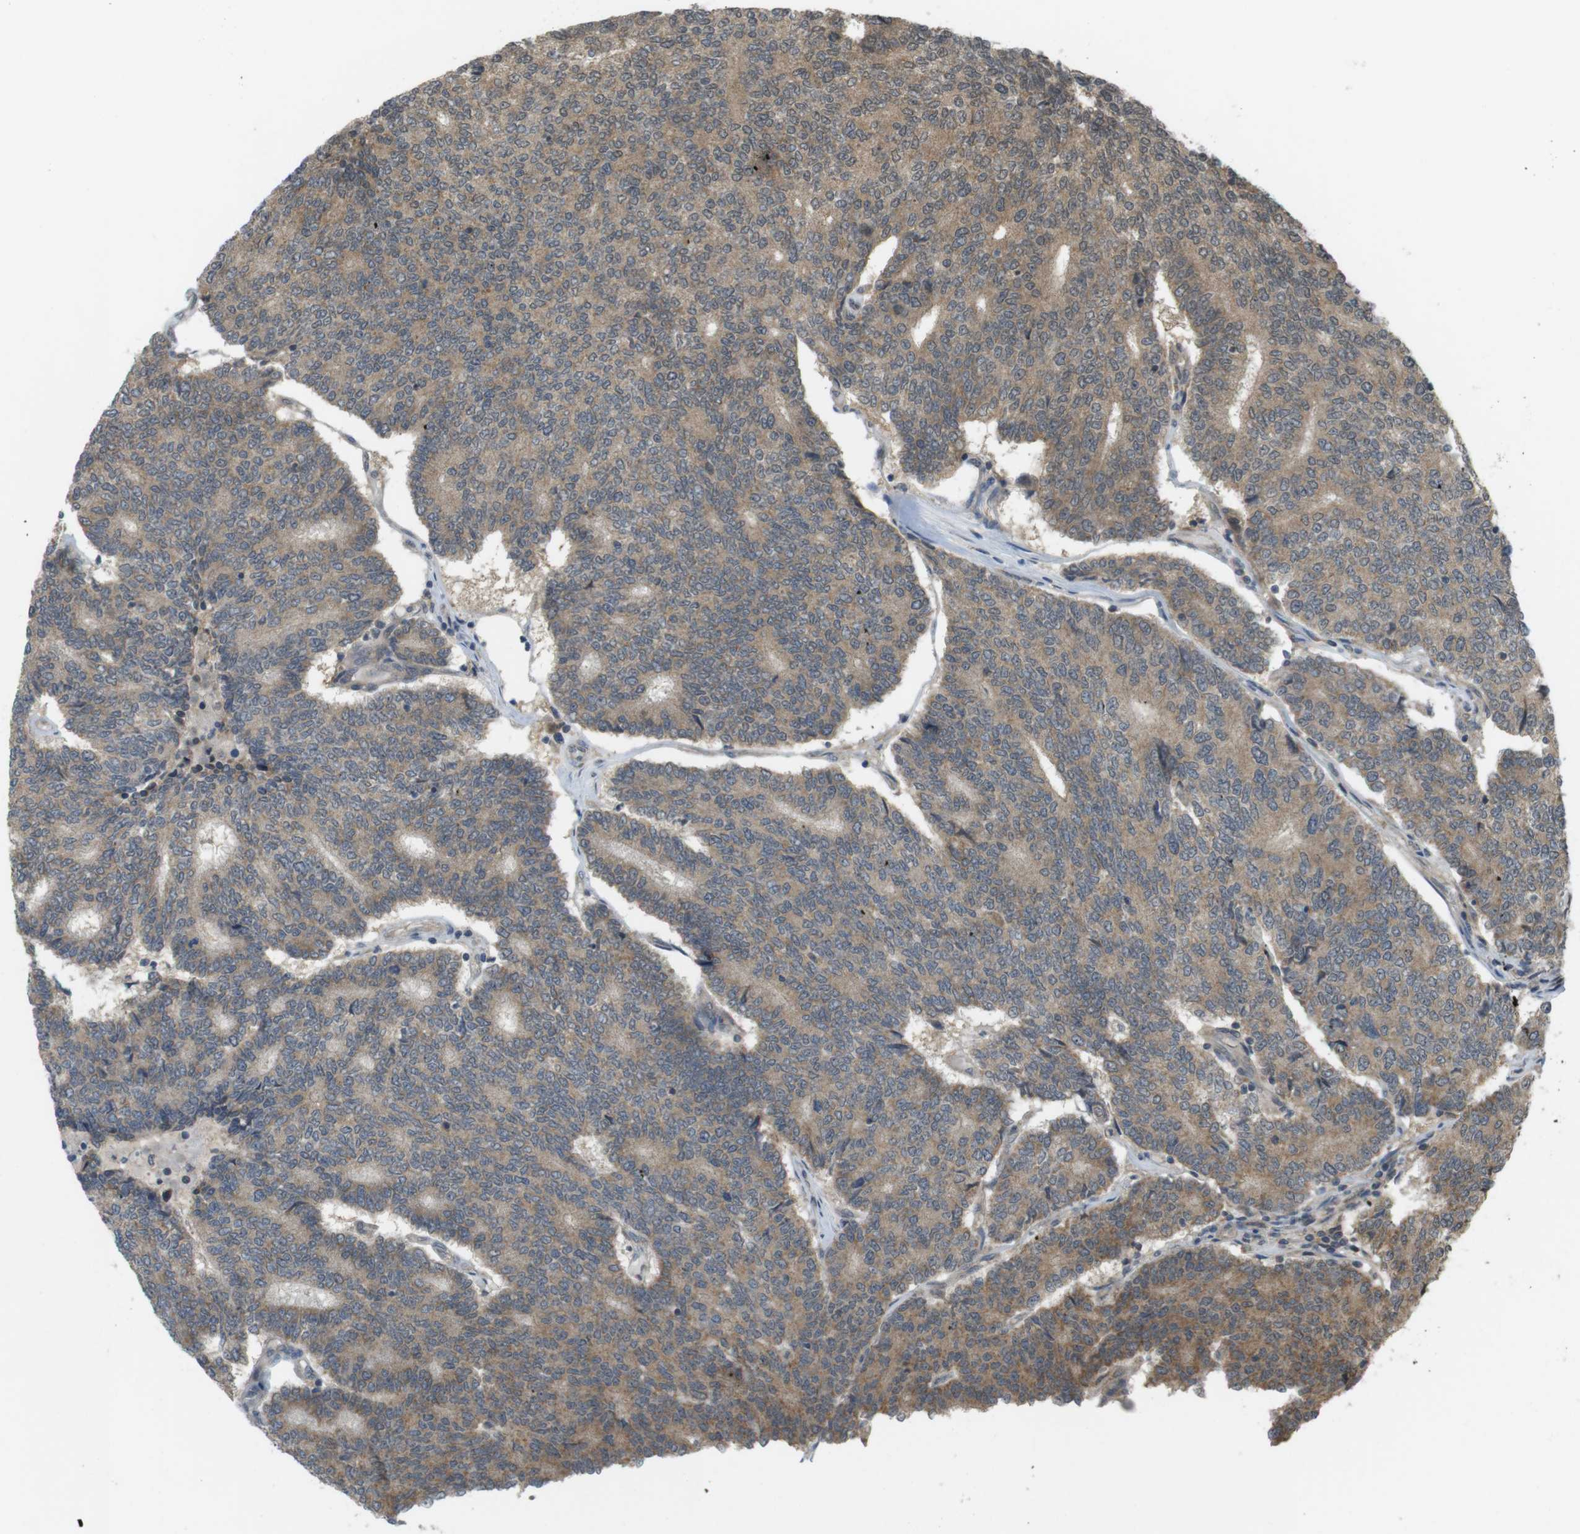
{"staining": {"intensity": "moderate", "quantity": ">75%", "location": "cytoplasmic/membranous"}, "tissue": "prostate cancer", "cell_type": "Tumor cells", "image_type": "cancer", "snomed": [{"axis": "morphology", "description": "Normal tissue, NOS"}, {"axis": "morphology", "description": "Adenocarcinoma, High grade"}, {"axis": "topography", "description": "Prostate"}, {"axis": "topography", "description": "Seminal veicle"}], "caption": "DAB immunohistochemical staining of high-grade adenocarcinoma (prostate) demonstrates moderate cytoplasmic/membranous protein staining in approximately >75% of tumor cells. The protein is stained brown, and the nuclei are stained in blue (DAB (3,3'-diaminobenzidine) IHC with brightfield microscopy, high magnification).", "gene": "RNF130", "patient": {"sex": "male", "age": 55}}